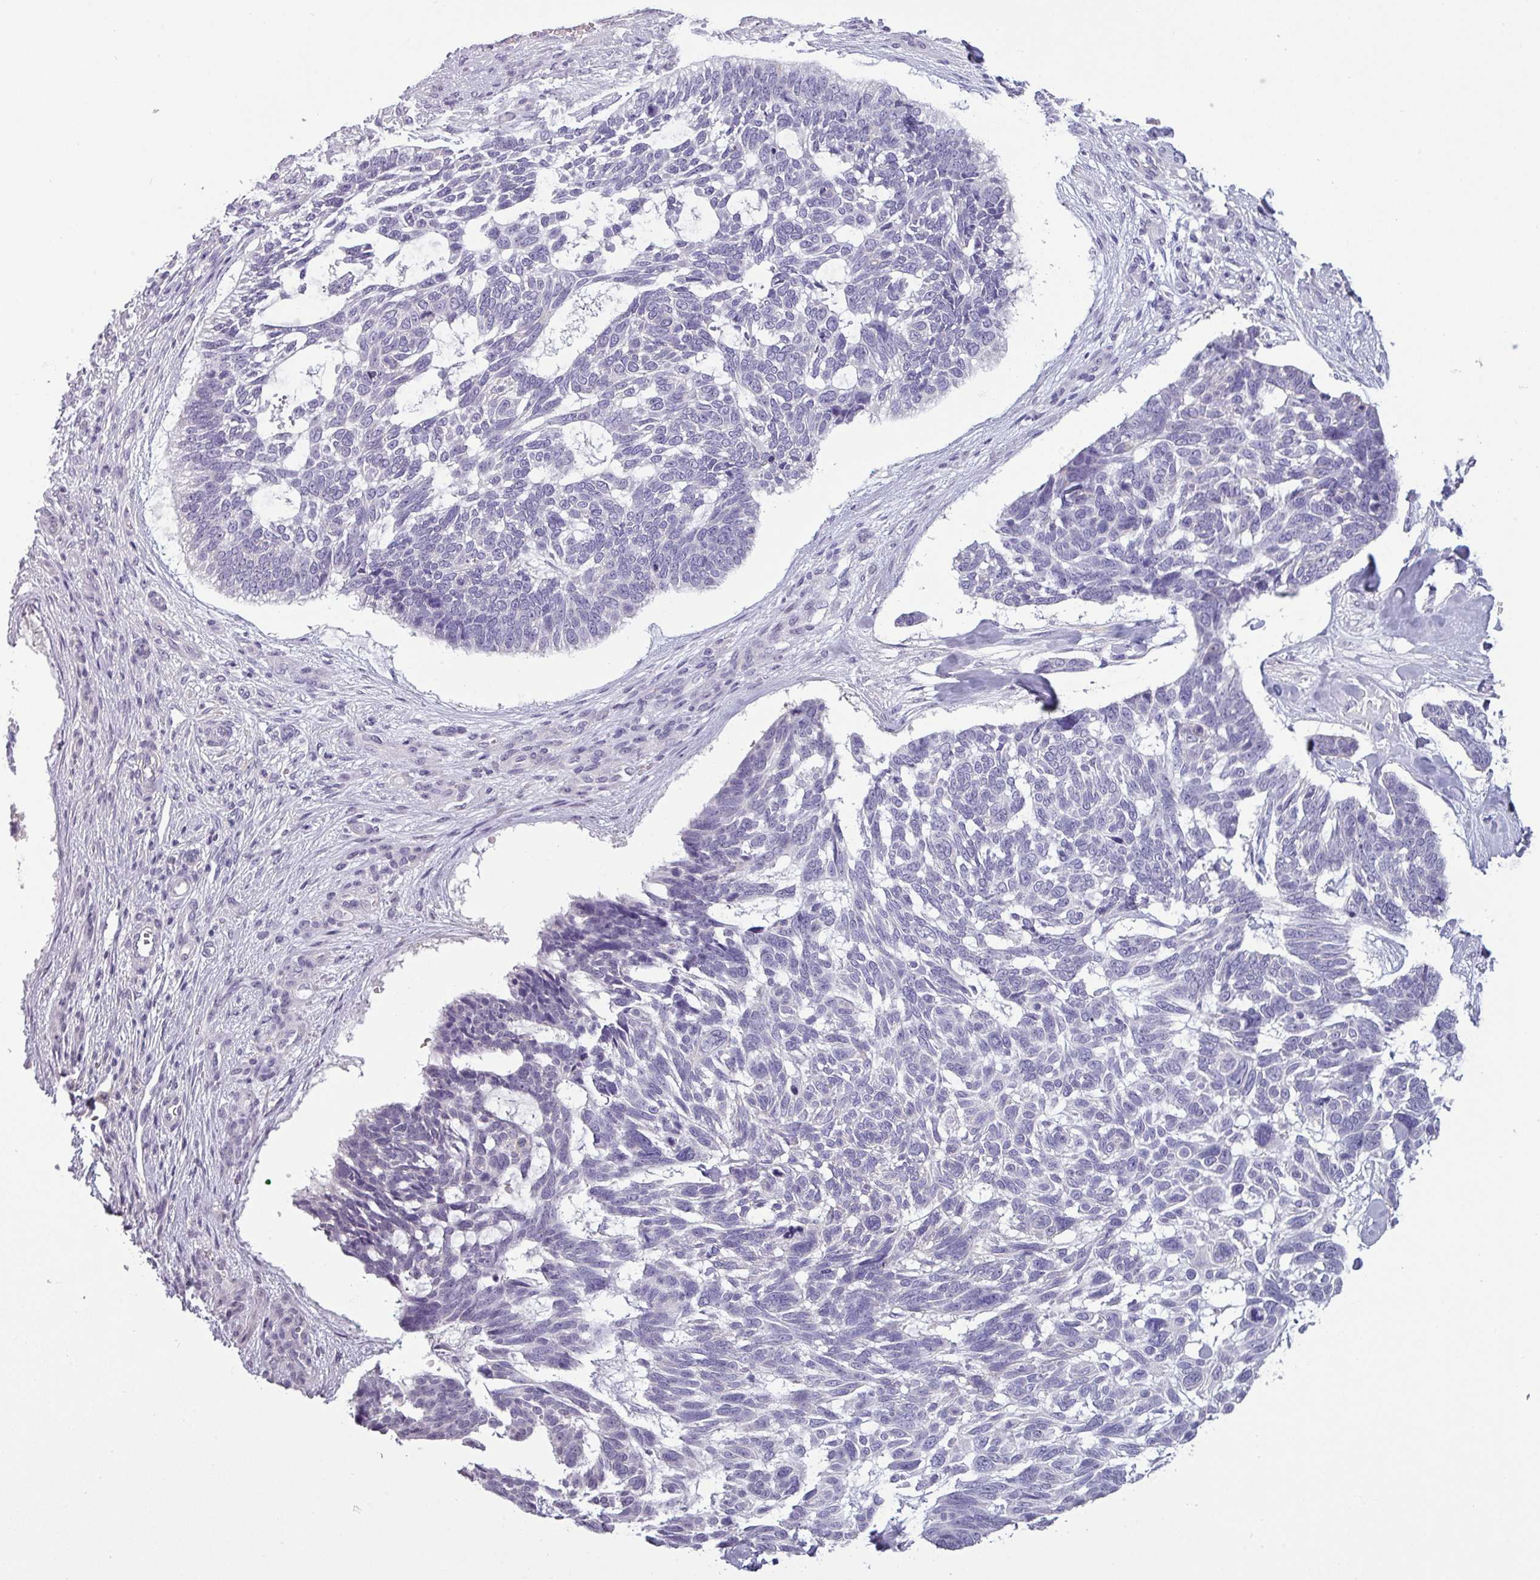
{"staining": {"intensity": "negative", "quantity": "none", "location": "none"}, "tissue": "skin cancer", "cell_type": "Tumor cells", "image_type": "cancer", "snomed": [{"axis": "morphology", "description": "Basal cell carcinoma"}, {"axis": "topography", "description": "Skin"}], "caption": "Immunohistochemistry (IHC) histopathology image of human skin basal cell carcinoma stained for a protein (brown), which demonstrates no expression in tumor cells.", "gene": "SLC26A9", "patient": {"sex": "male", "age": 88}}